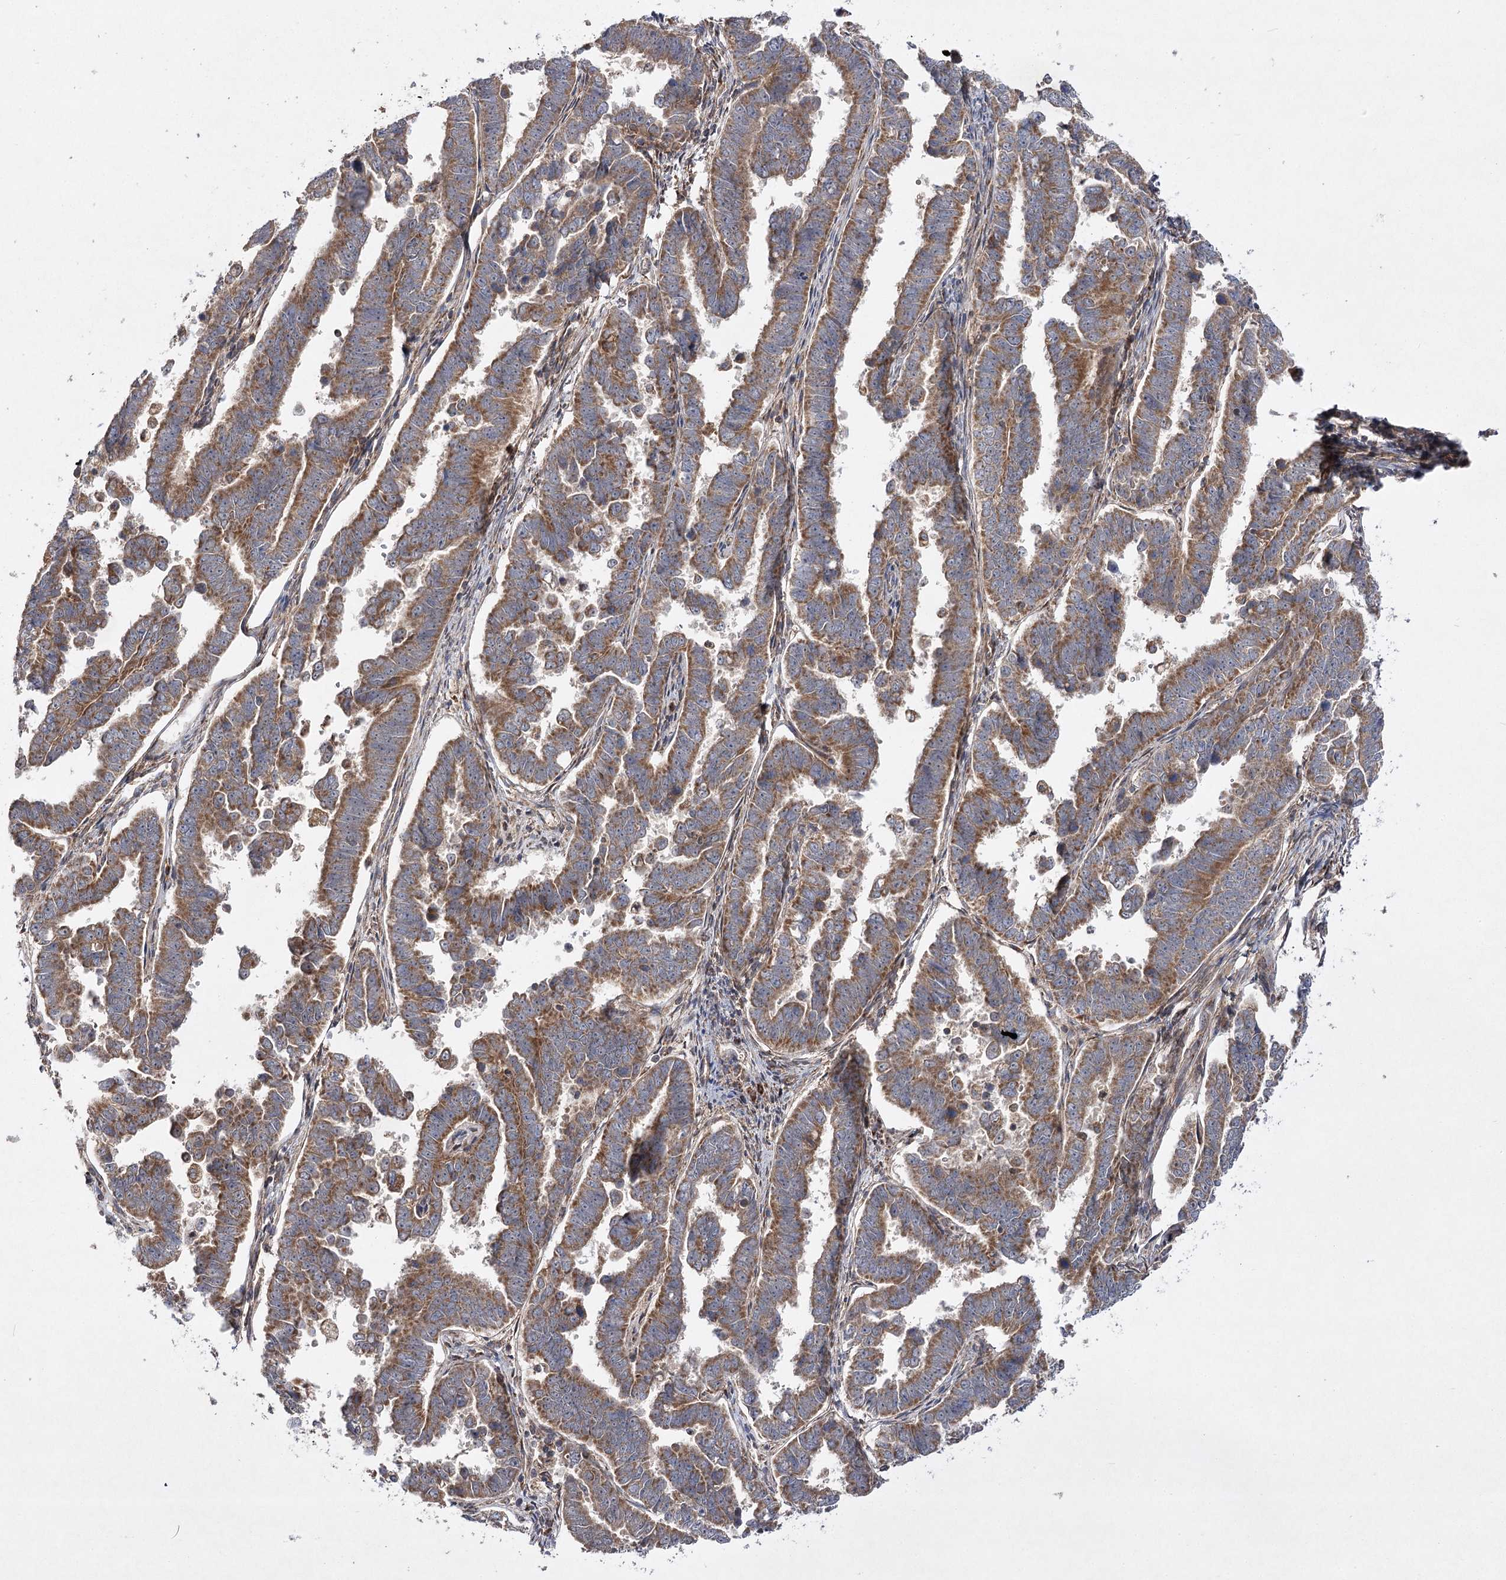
{"staining": {"intensity": "moderate", "quantity": ">75%", "location": "cytoplasmic/membranous"}, "tissue": "endometrial cancer", "cell_type": "Tumor cells", "image_type": "cancer", "snomed": [{"axis": "morphology", "description": "Adenocarcinoma, NOS"}, {"axis": "topography", "description": "Endometrium"}], "caption": "The image shows staining of endometrial adenocarcinoma, revealing moderate cytoplasmic/membranous protein staining (brown color) within tumor cells.", "gene": "DNAJC13", "patient": {"sex": "female", "age": 75}}